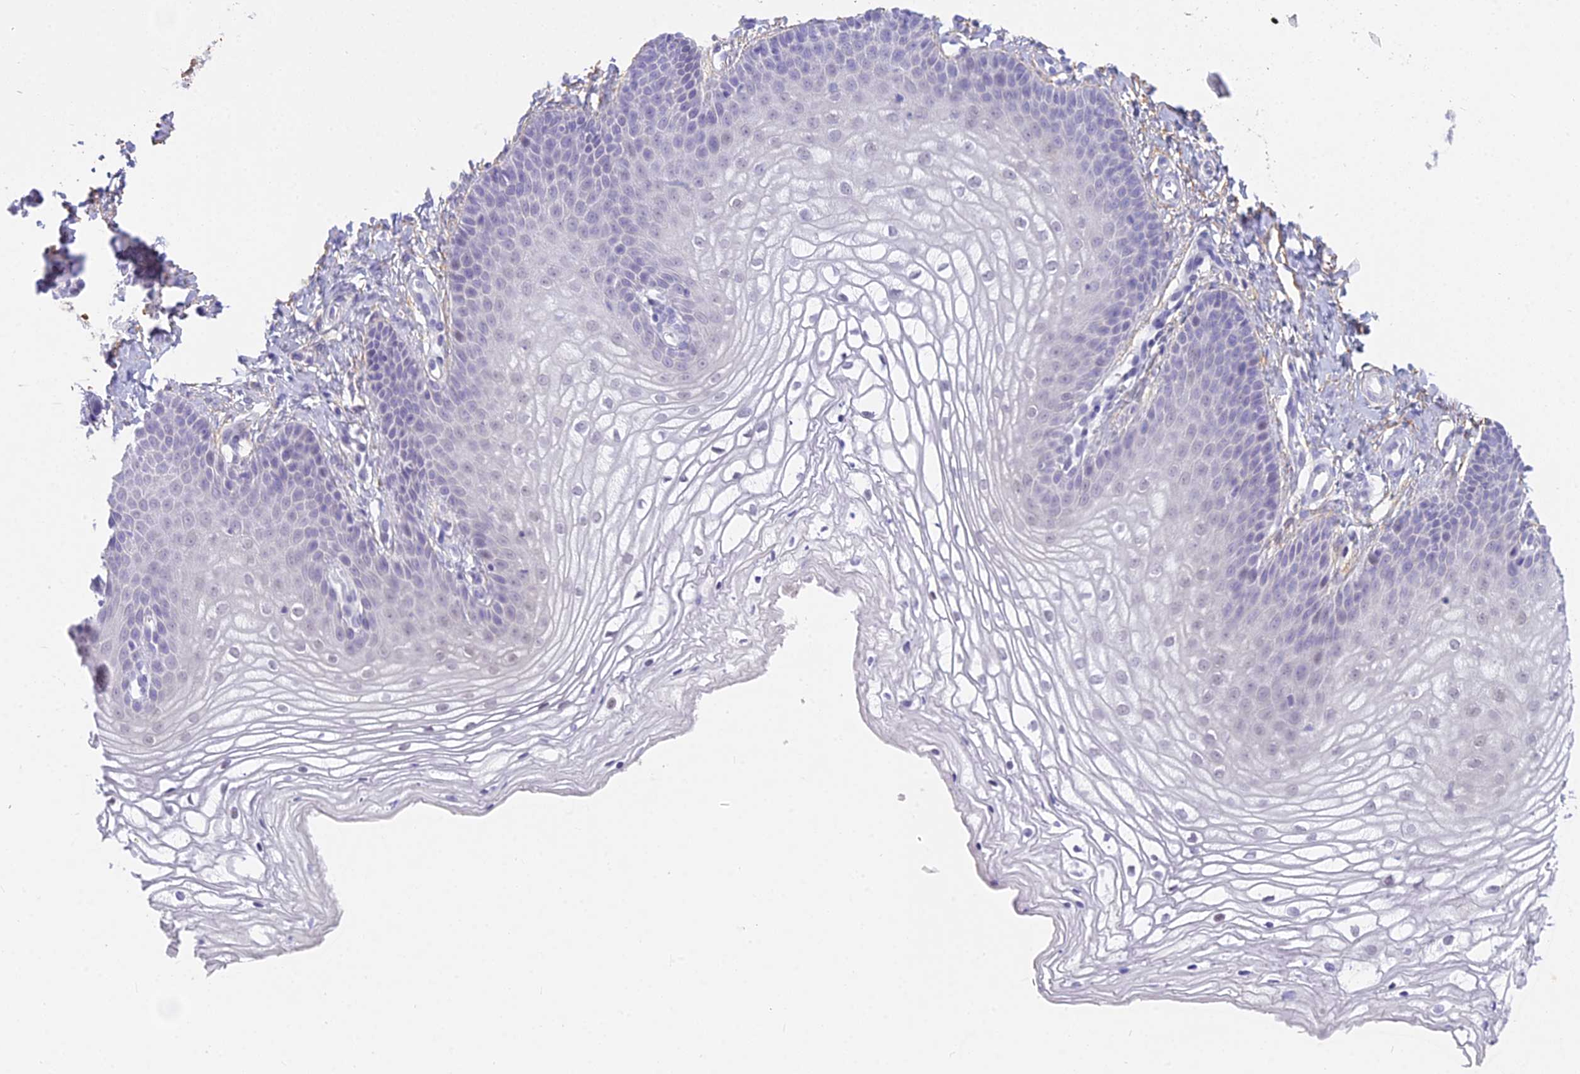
{"staining": {"intensity": "negative", "quantity": "none", "location": "none"}, "tissue": "vagina", "cell_type": "Squamous epithelial cells", "image_type": "normal", "snomed": [{"axis": "morphology", "description": "Normal tissue, NOS"}, {"axis": "topography", "description": "Vagina"}], "caption": "A high-resolution image shows immunohistochemistry (IHC) staining of benign vagina, which shows no significant positivity in squamous epithelial cells.", "gene": "OSTN", "patient": {"sex": "female", "age": 68}}